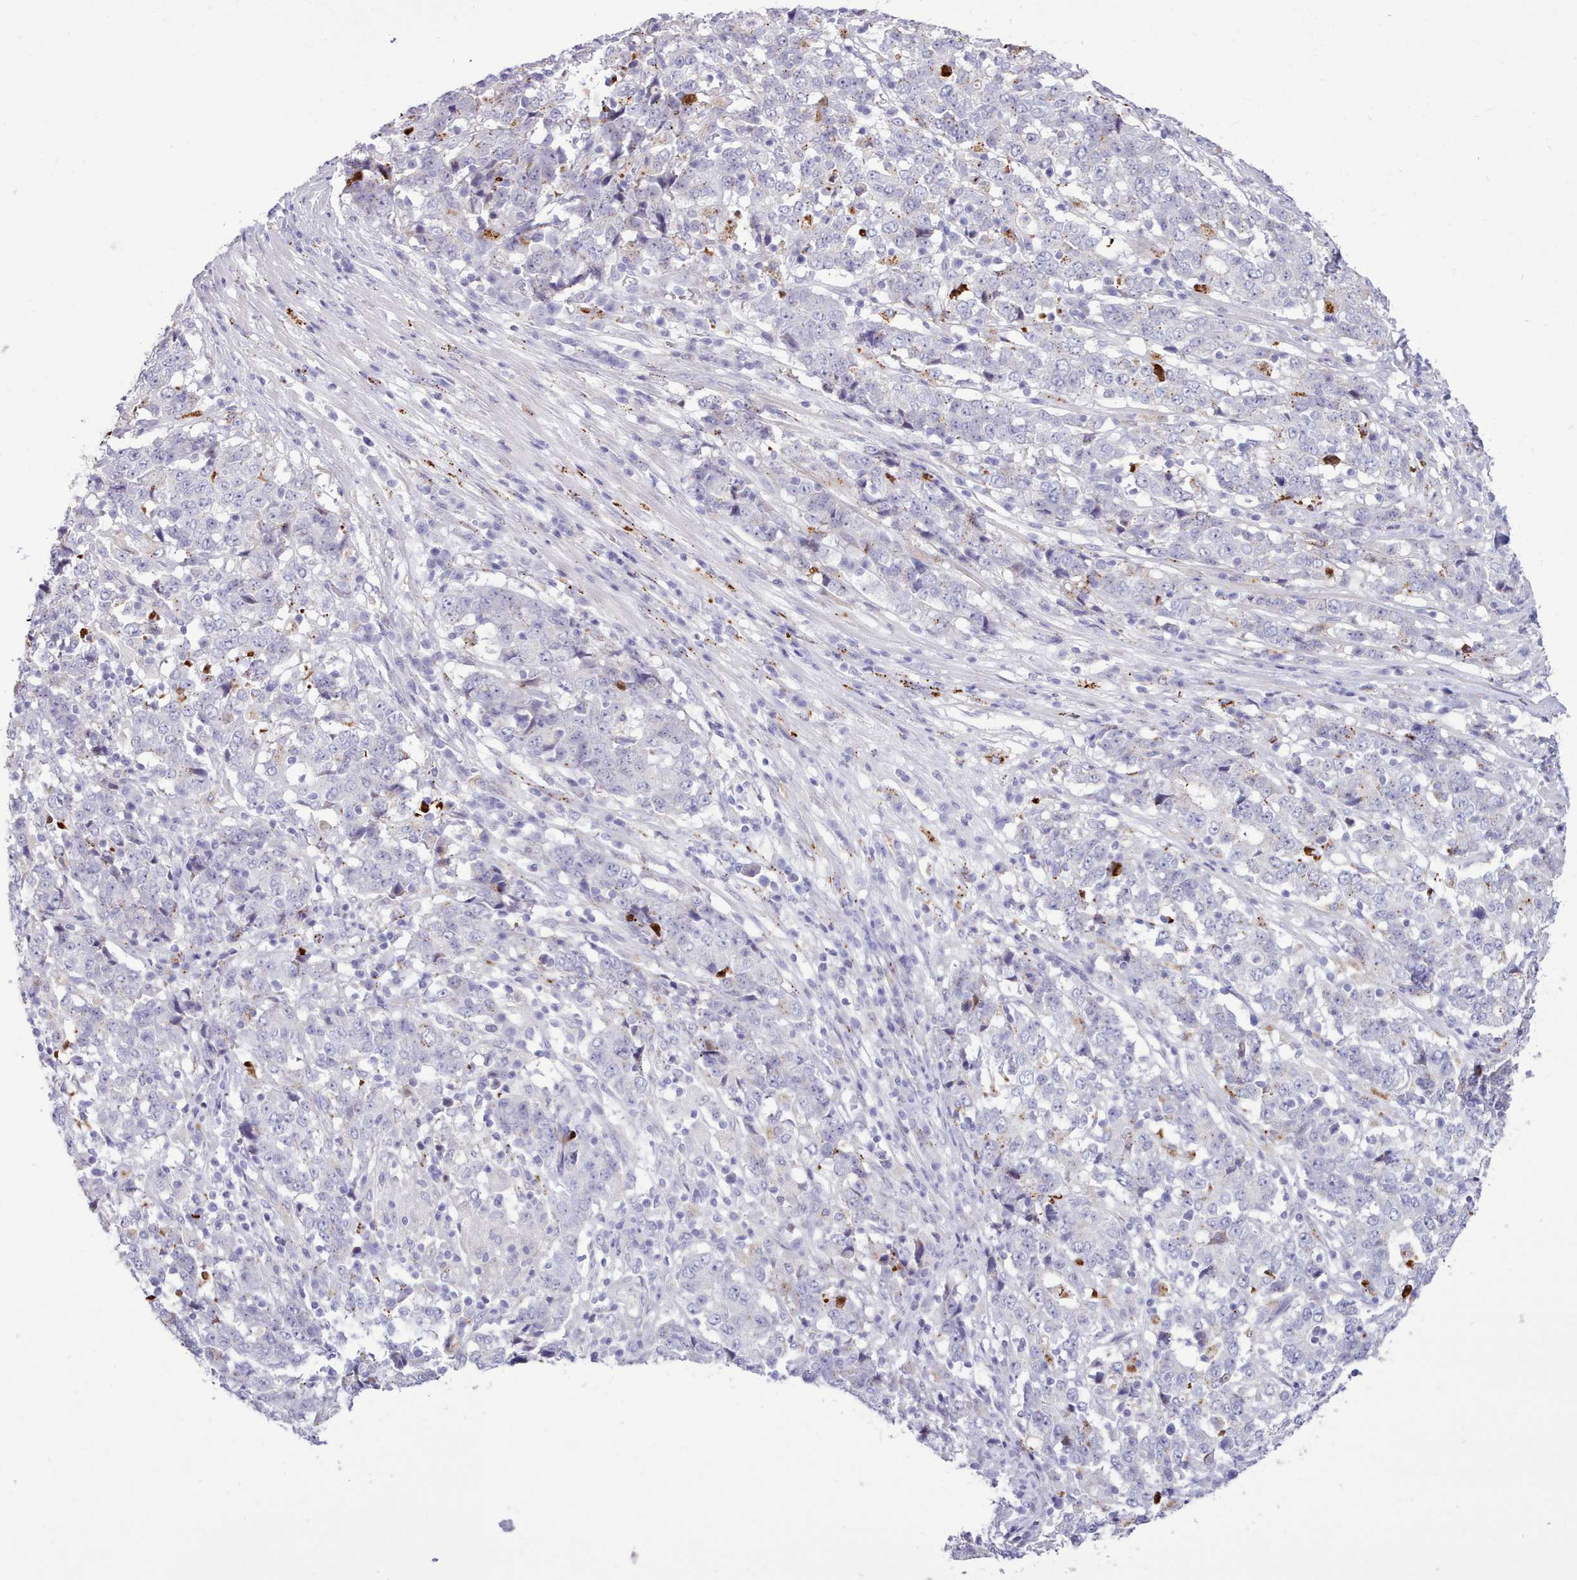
{"staining": {"intensity": "negative", "quantity": "none", "location": "none"}, "tissue": "stomach cancer", "cell_type": "Tumor cells", "image_type": "cancer", "snomed": [{"axis": "morphology", "description": "Adenocarcinoma, NOS"}, {"axis": "topography", "description": "Stomach"}], "caption": "Immunohistochemical staining of stomach adenocarcinoma shows no significant staining in tumor cells. The staining was performed using DAB to visualize the protein expression in brown, while the nuclei were stained in blue with hematoxylin (Magnification: 20x).", "gene": "SRD5A1", "patient": {"sex": "male", "age": 59}}